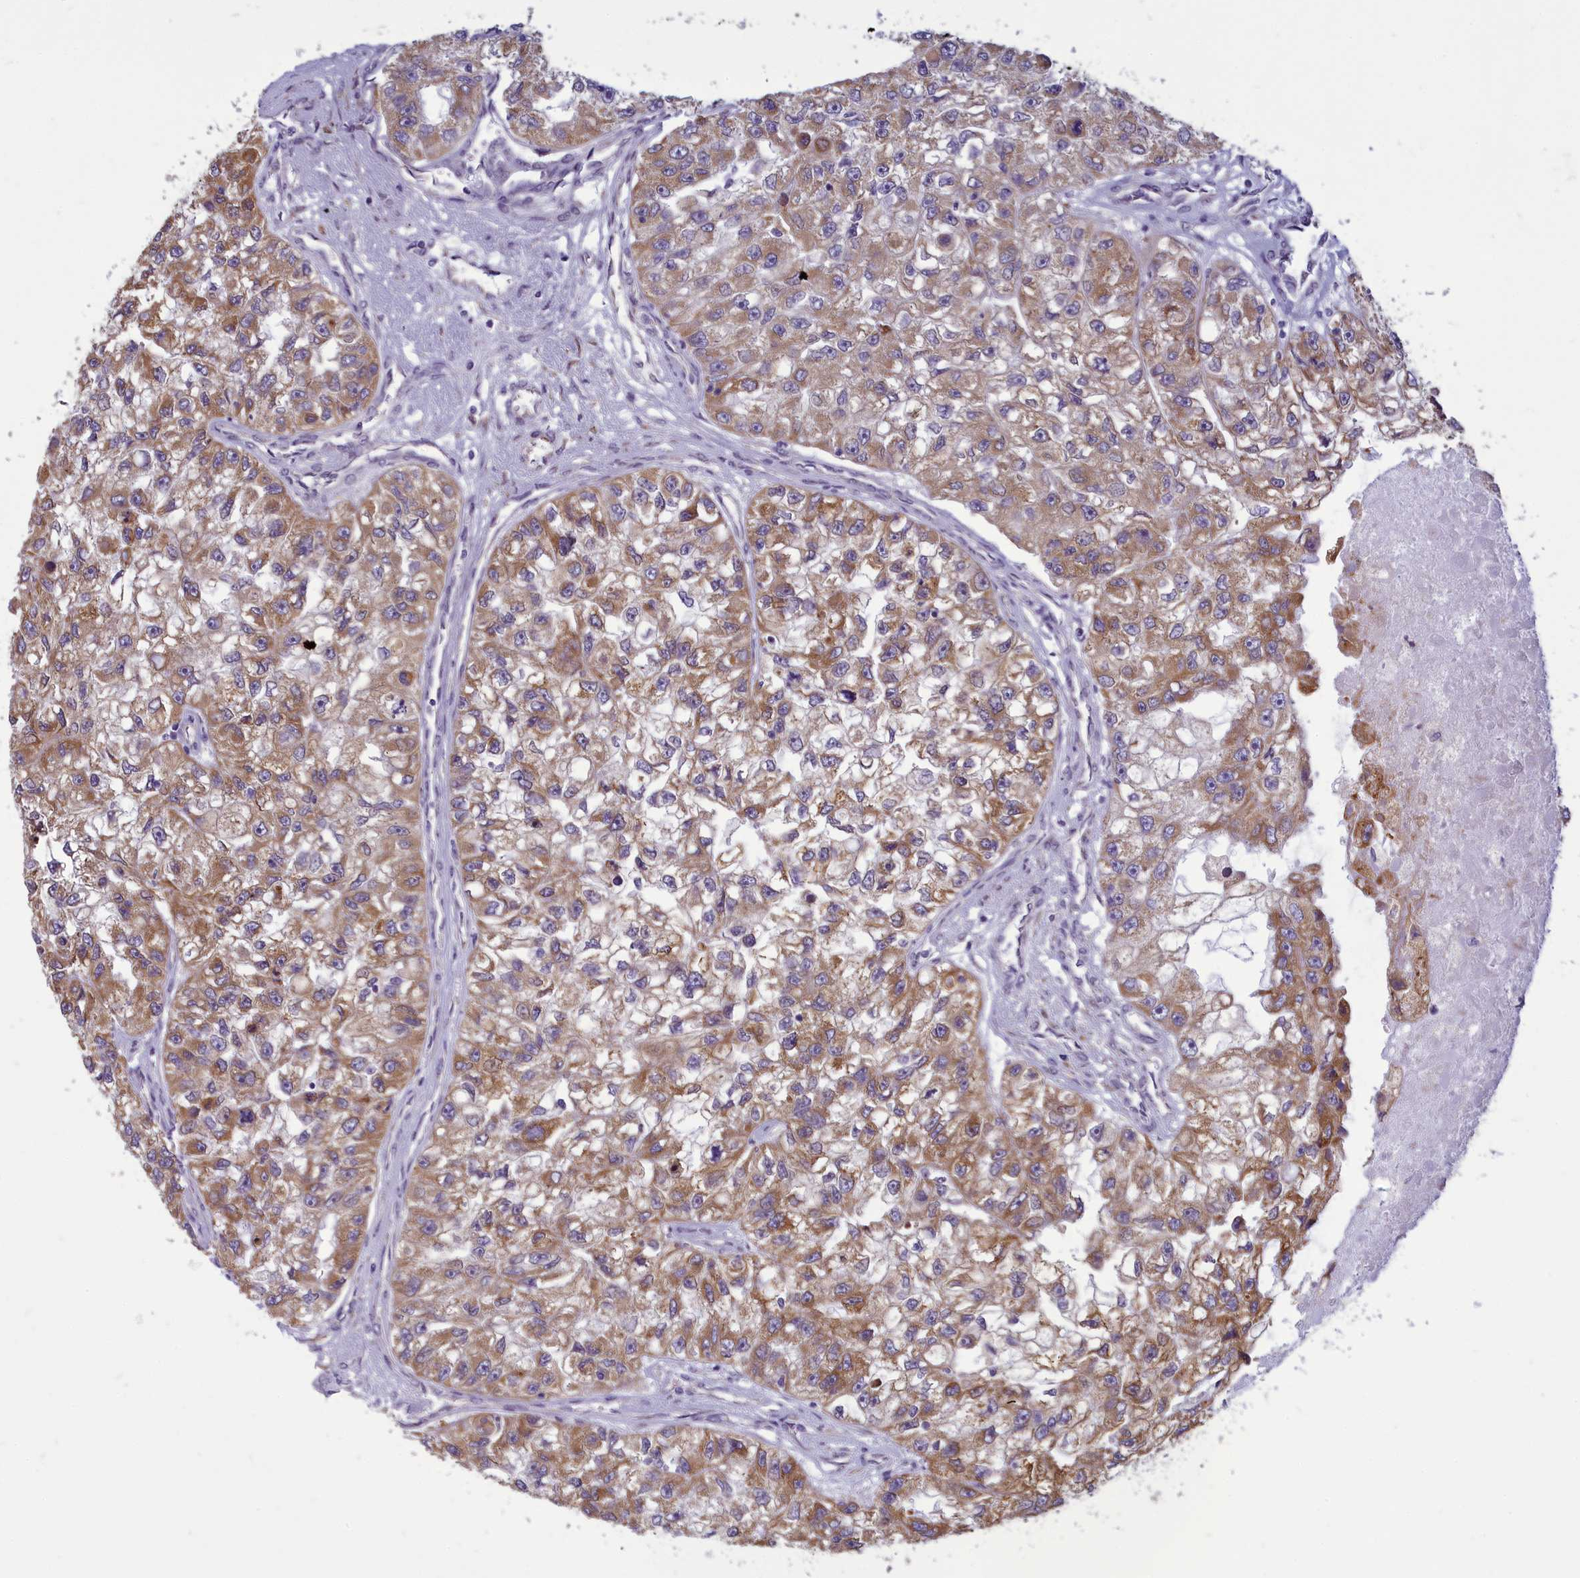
{"staining": {"intensity": "moderate", "quantity": ">75%", "location": "cytoplasmic/membranous"}, "tissue": "renal cancer", "cell_type": "Tumor cells", "image_type": "cancer", "snomed": [{"axis": "morphology", "description": "Adenocarcinoma, NOS"}, {"axis": "topography", "description": "Kidney"}], "caption": "Adenocarcinoma (renal) stained for a protein (brown) displays moderate cytoplasmic/membranous positive staining in about >75% of tumor cells.", "gene": "CENATAC", "patient": {"sex": "male", "age": 63}}